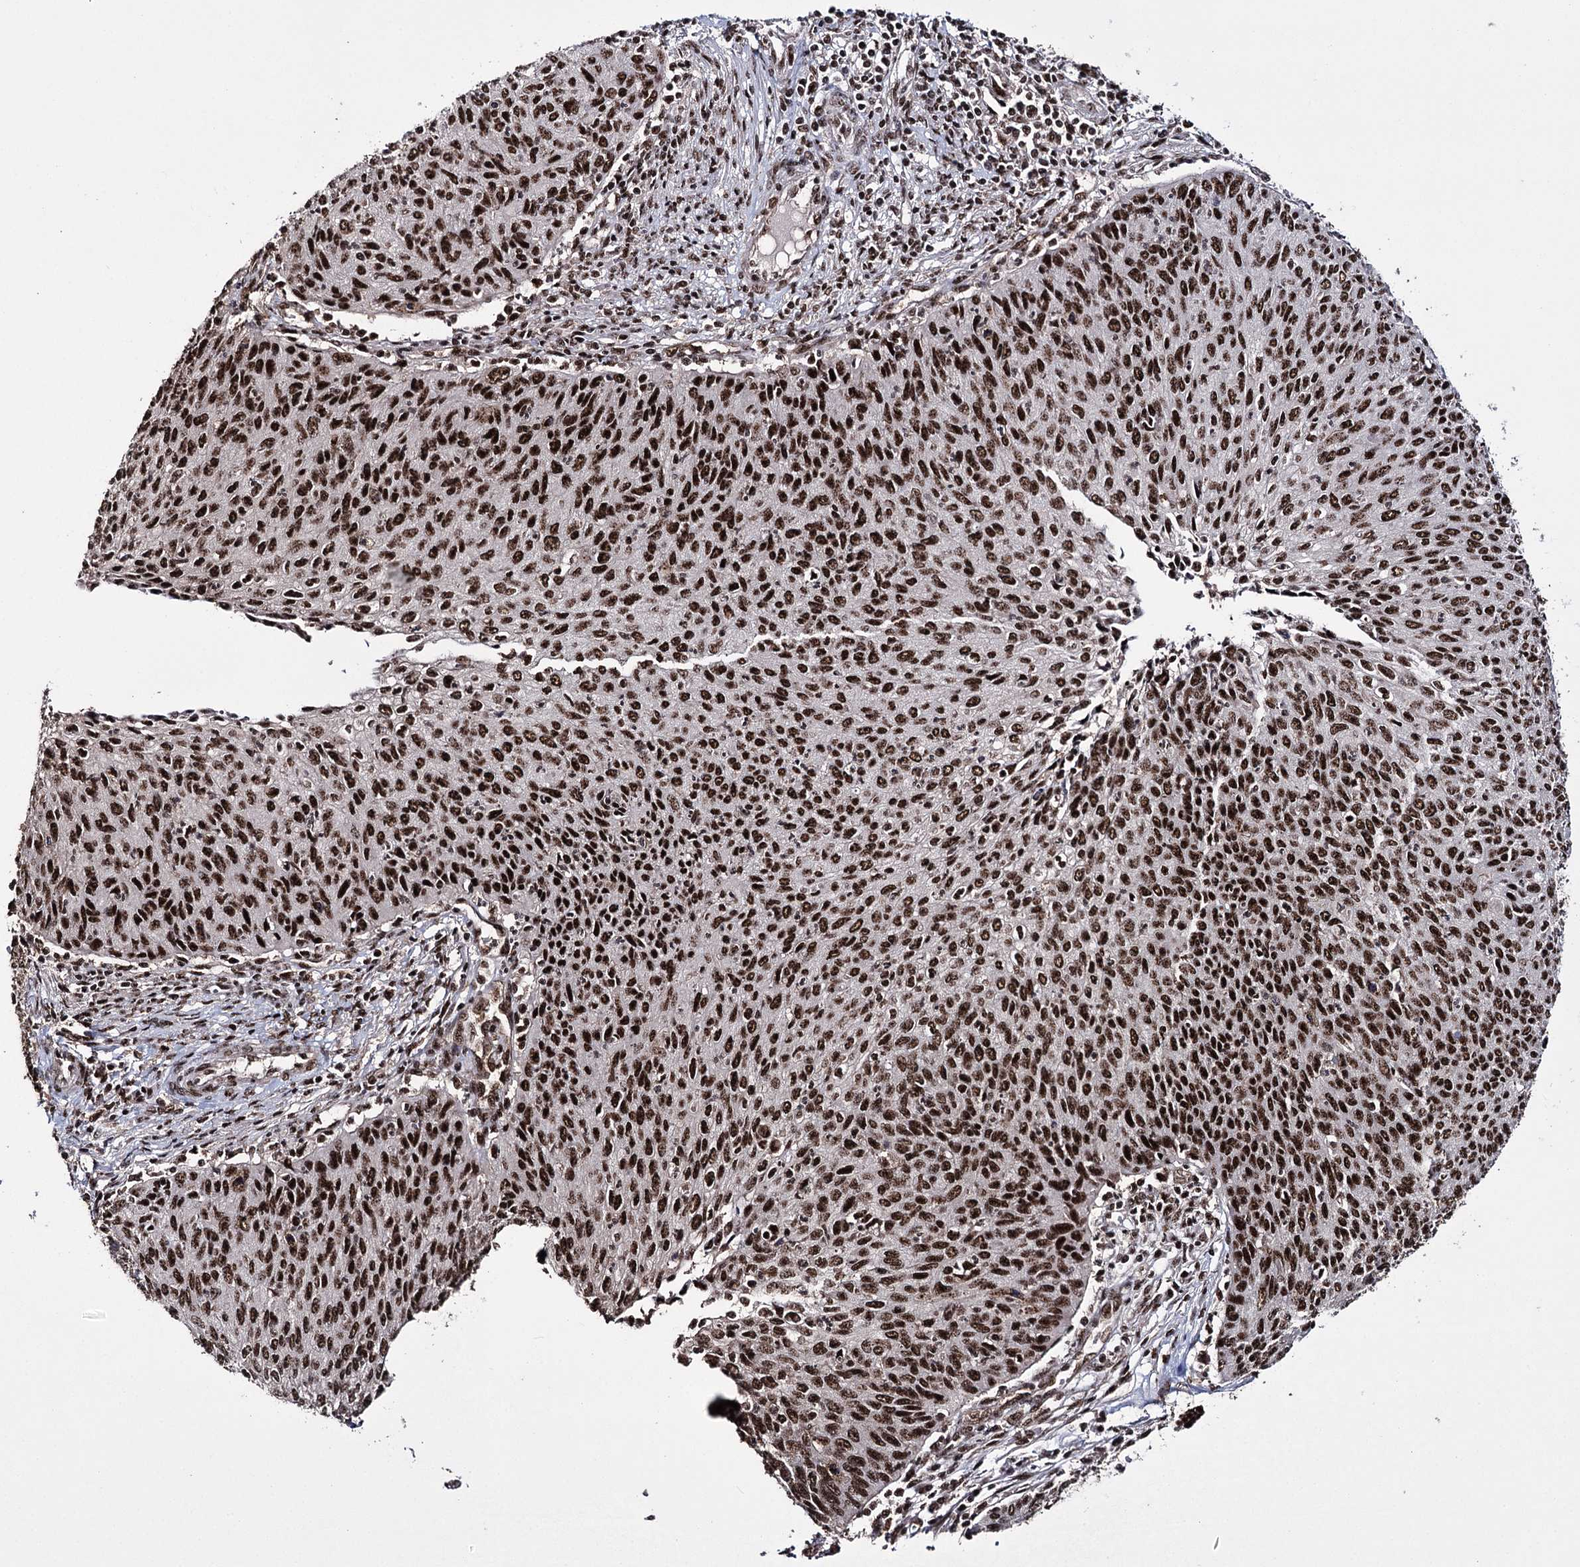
{"staining": {"intensity": "strong", "quantity": ">75%", "location": "nuclear"}, "tissue": "cervical cancer", "cell_type": "Tumor cells", "image_type": "cancer", "snomed": [{"axis": "morphology", "description": "Squamous cell carcinoma, NOS"}, {"axis": "topography", "description": "Cervix"}], "caption": "Strong nuclear protein positivity is present in approximately >75% of tumor cells in cervical cancer (squamous cell carcinoma). The staining was performed using DAB (3,3'-diaminobenzidine), with brown indicating positive protein expression. Nuclei are stained blue with hematoxylin.", "gene": "PRPF40A", "patient": {"sex": "female", "age": 38}}